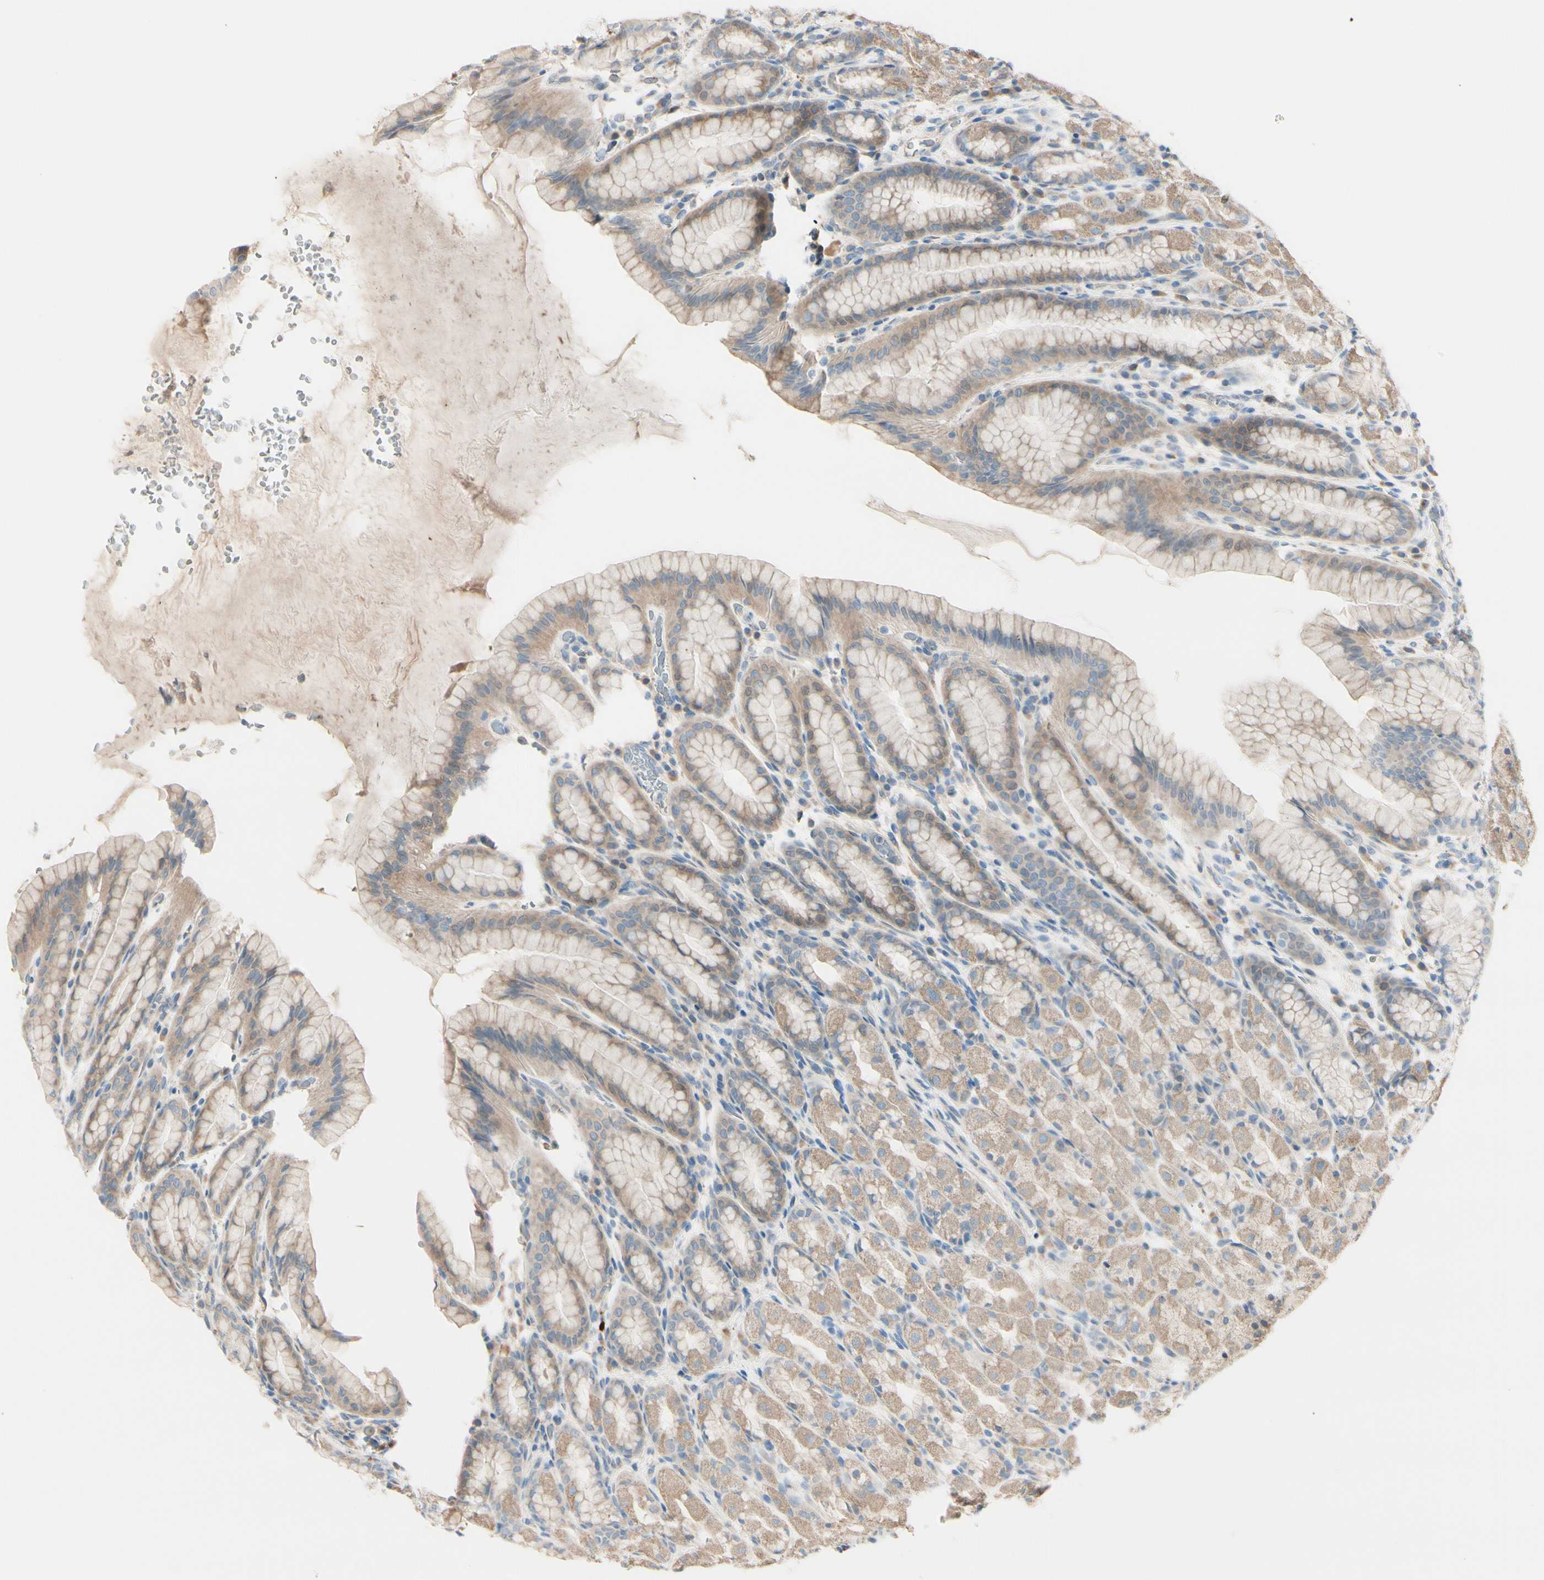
{"staining": {"intensity": "weak", "quantity": ">75%", "location": "cytoplasmic/membranous"}, "tissue": "stomach", "cell_type": "Glandular cells", "image_type": "normal", "snomed": [{"axis": "morphology", "description": "Normal tissue, NOS"}, {"axis": "topography", "description": "Stomach, upper"}], "caption": "An immunohistochemistry (IHC) image of benign tissue is shown. Protein staining in brown highlights weak cytoplasmic/membranous positivity in stomach within glandular cells.", "gene": "EPHA3", "patient": {"sex": "male", "age": 68}}